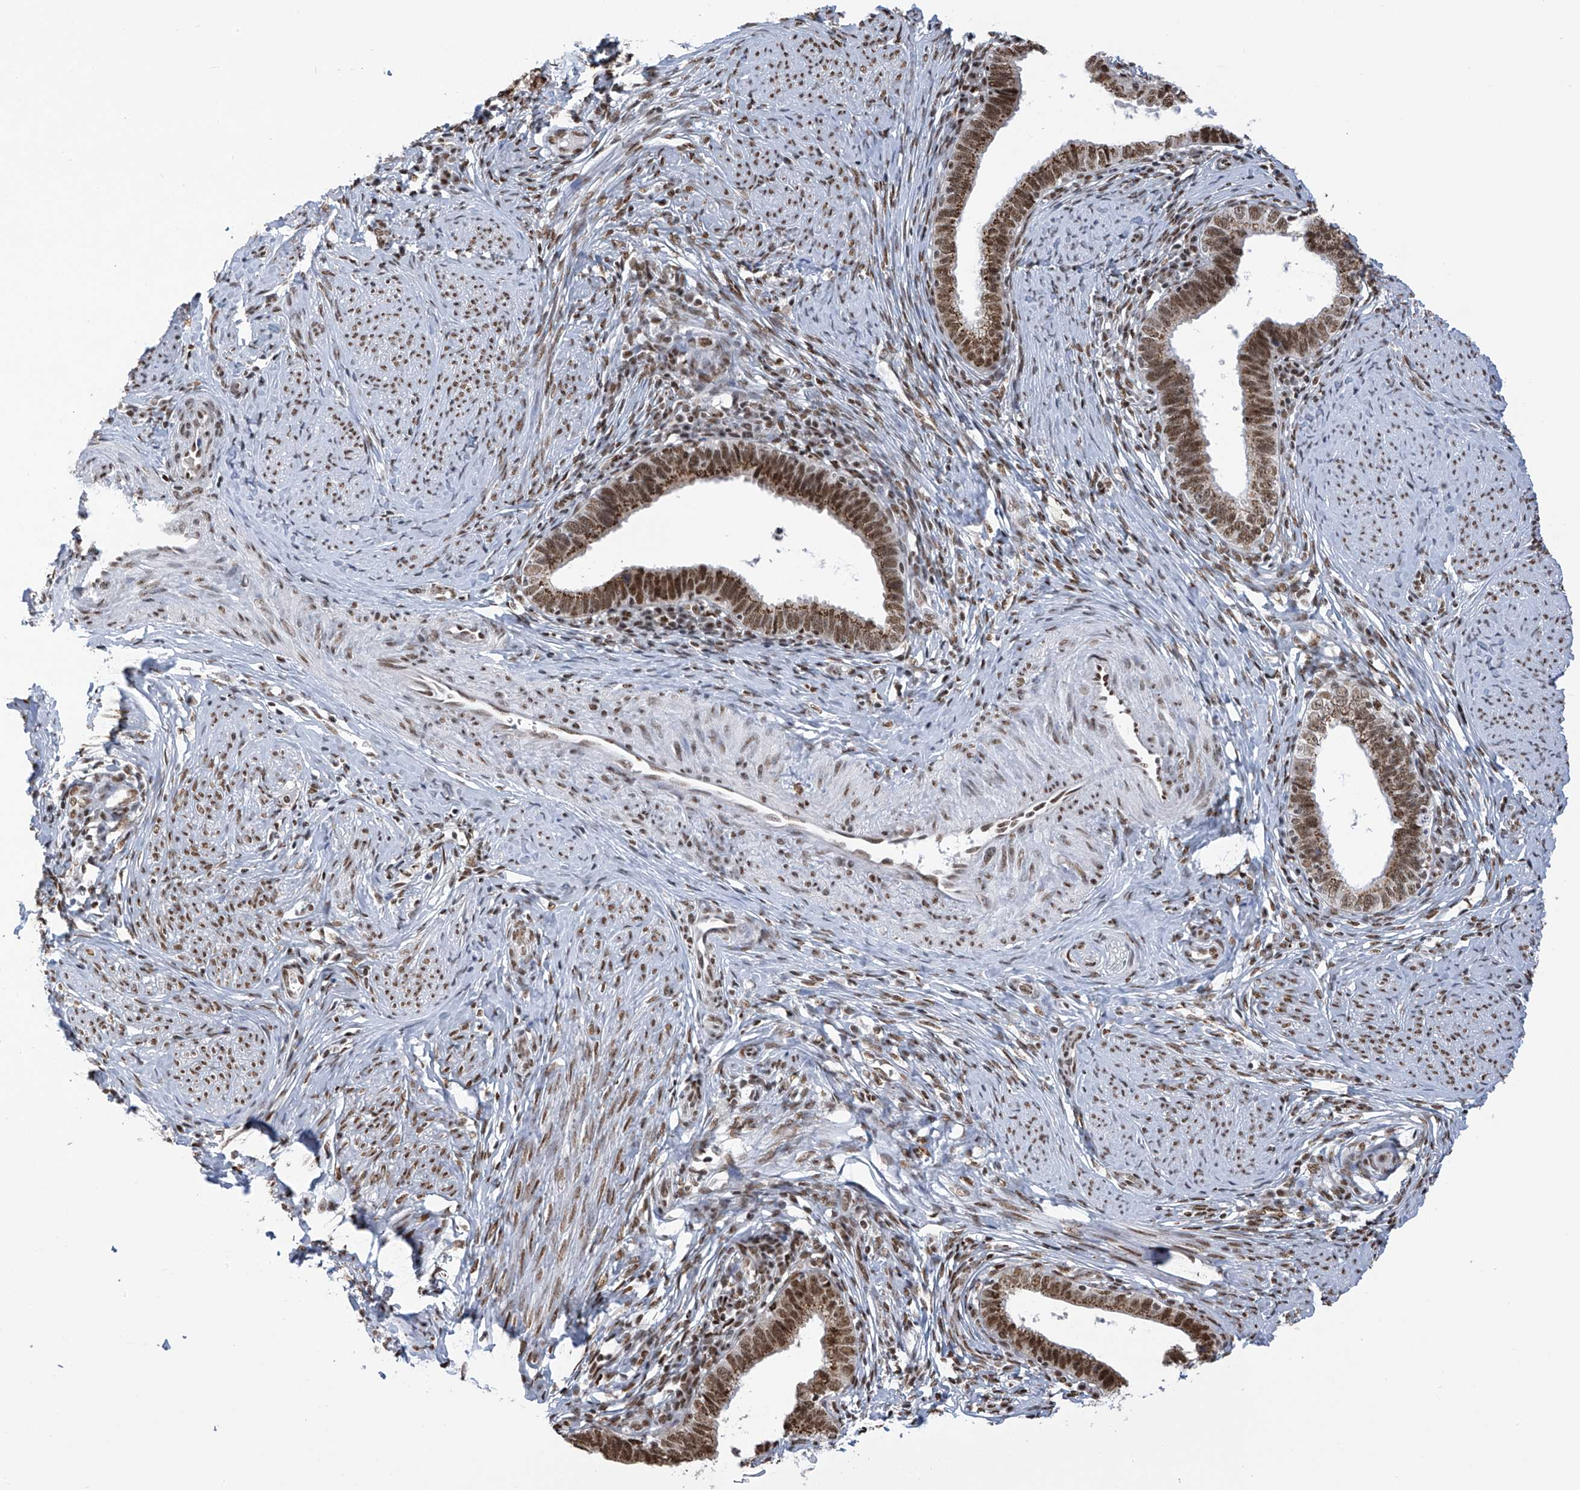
{"staining": {"intensity": "moderate", "quantity": ">75%", "location": "cytoplasmic/membranous,nuclear"}, "tissue": "cervical cancer", "cell_type": "Tumor cells", "image_type": "cancer", "snomed": [{"axis": "morphology", "description": "Adenocarcinoma, NOS"}, {"axis": "topography", "description": "Cervix"}], "caption": "There is medium levels of moderate cytoplasmic/membranous and nuclear expression in tumor cells of cervical cancer, as demonstrated by immunohistochemical staining (brown color).", "gene": "APLF", "patient": {"sex": "female", "age": 36}}